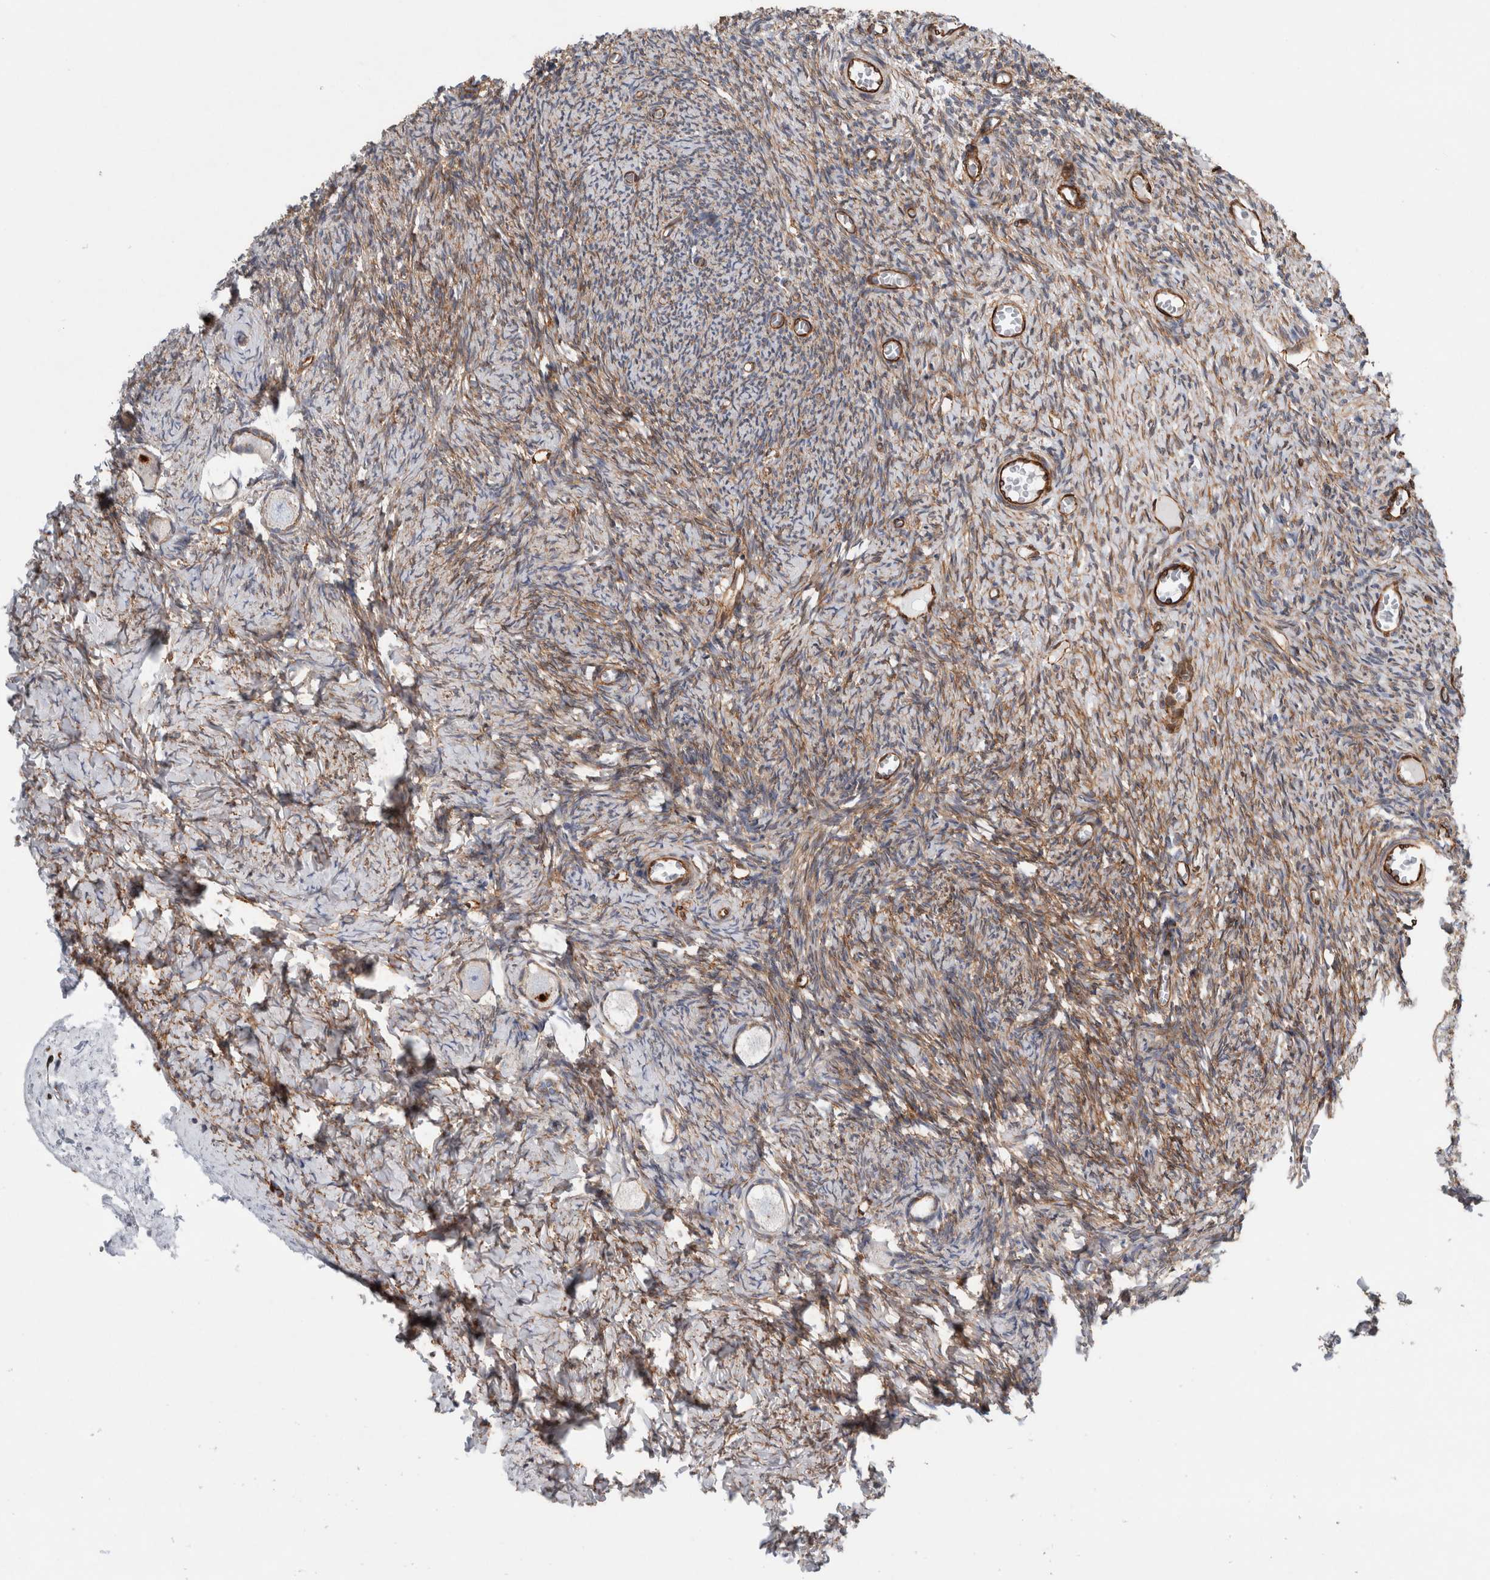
{"staining": {"intensity": "strong", "quantity": "<25%", "location": "cytoplasmic/membranous"}, "tissue": "ovary", "cell_type": "Follicle cells", "image_type": "normal", "snomed": [{"axis": "morphology", "description": "Normal tissue, NOS"}, {"axis": "topography", "description": "Ovary"}], "caption": "Ovary stained with a brown dye reveals strong cytoplasmic/membranous positive staining in approximately <25% of follicle cells.", "gene": "PLEC", "patient": {"sex": "female", "age": 27}}